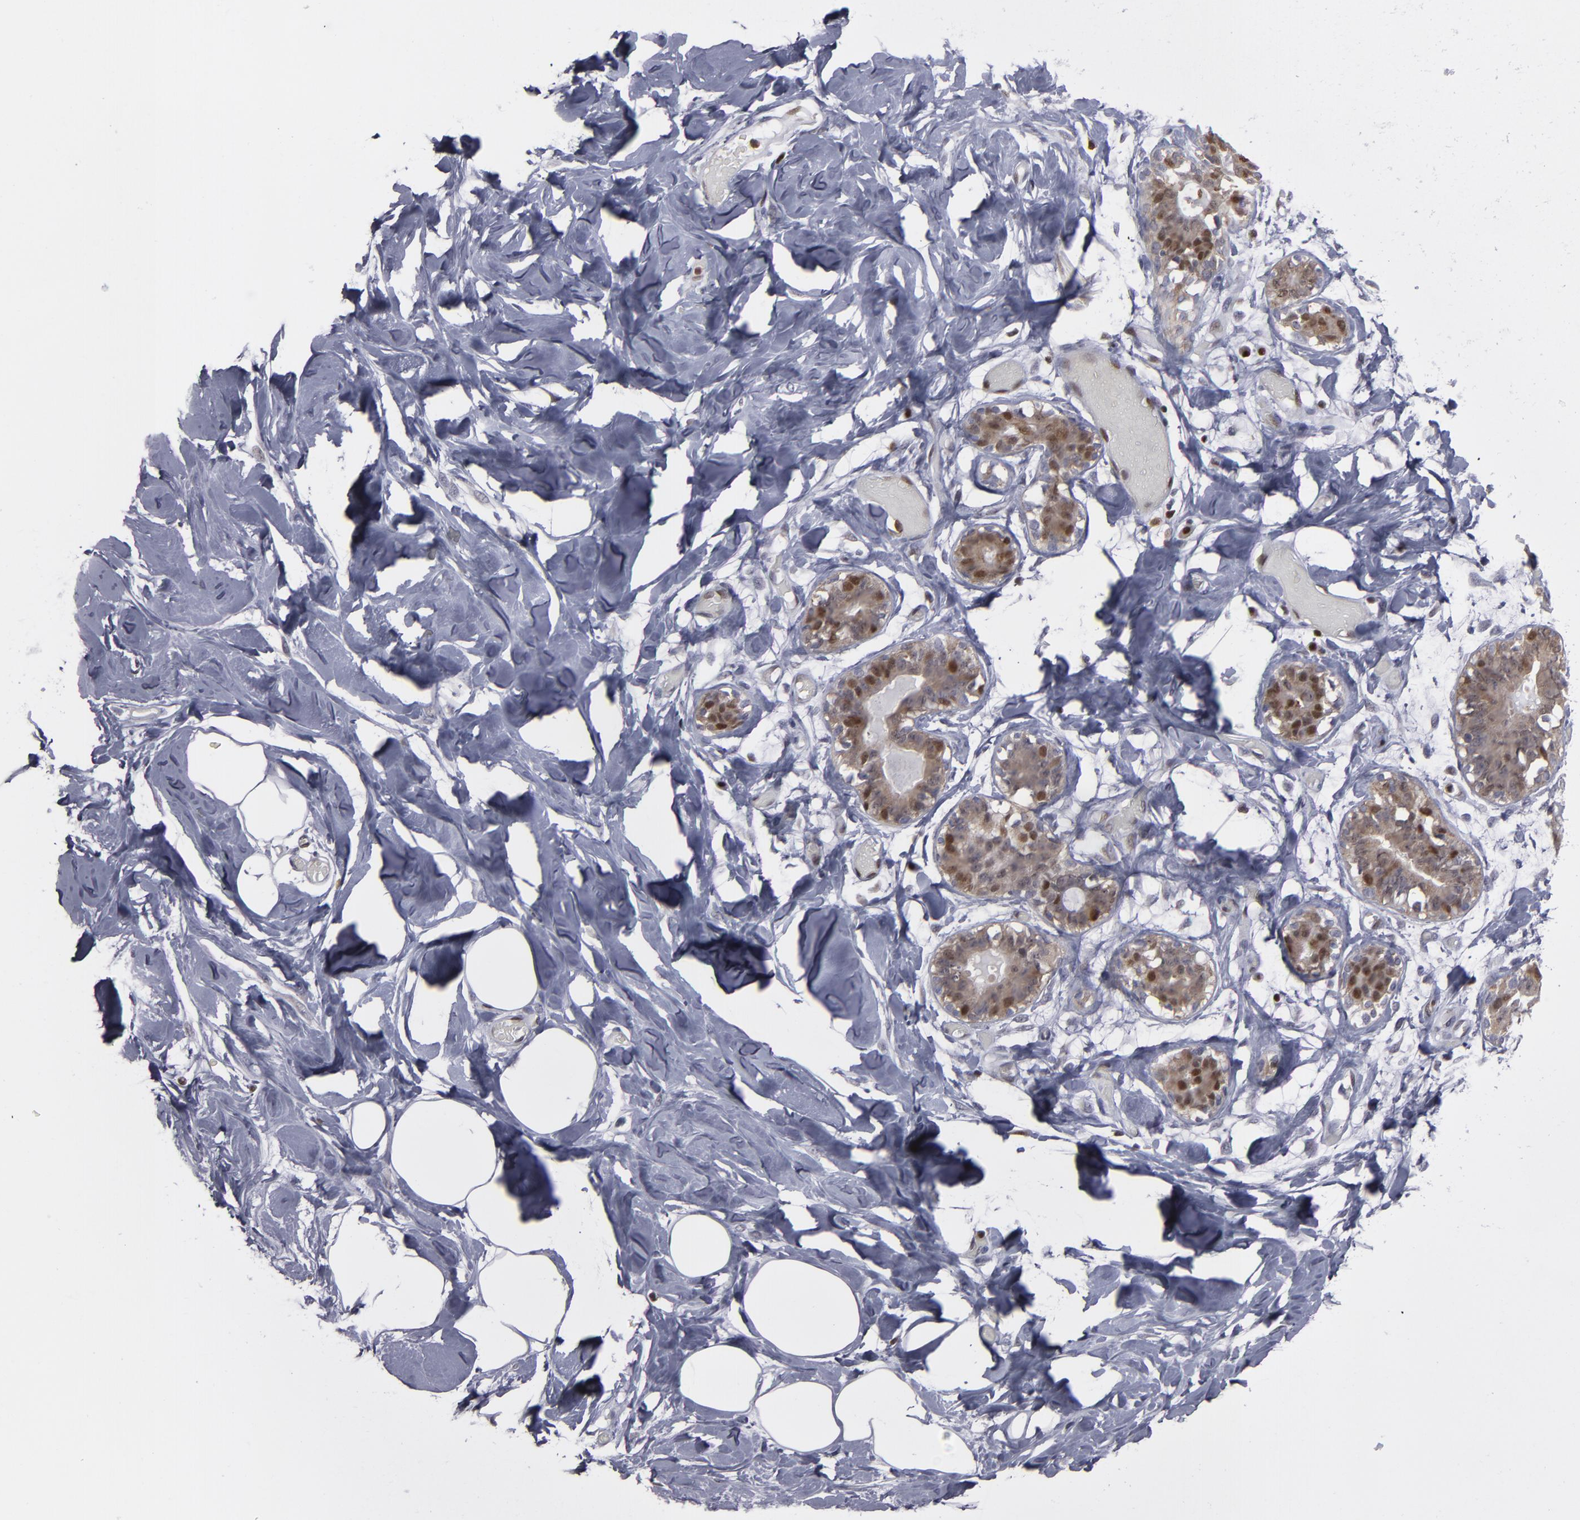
{"staining": {"intensity": "negative", "quantity": "none", "location": "none"}, "tissue": "breast", "cell_type": "Adipocytes", "image_type": "normal", "snomed": [{"axis": "morphology", "description": "Normal tissue, NOS"}, {"axis": "topography", "description": "Breast"}, {"axis": "topography", "description": "Soft tissue"}], "caption": "Immunohistochemical staining of benign breast demonstrates no significant staining in adipocytes. (IHC, brightfield microscopy, high magnification).", "gene": "GSR", "patient": {"sex": "female", "age": 25}}